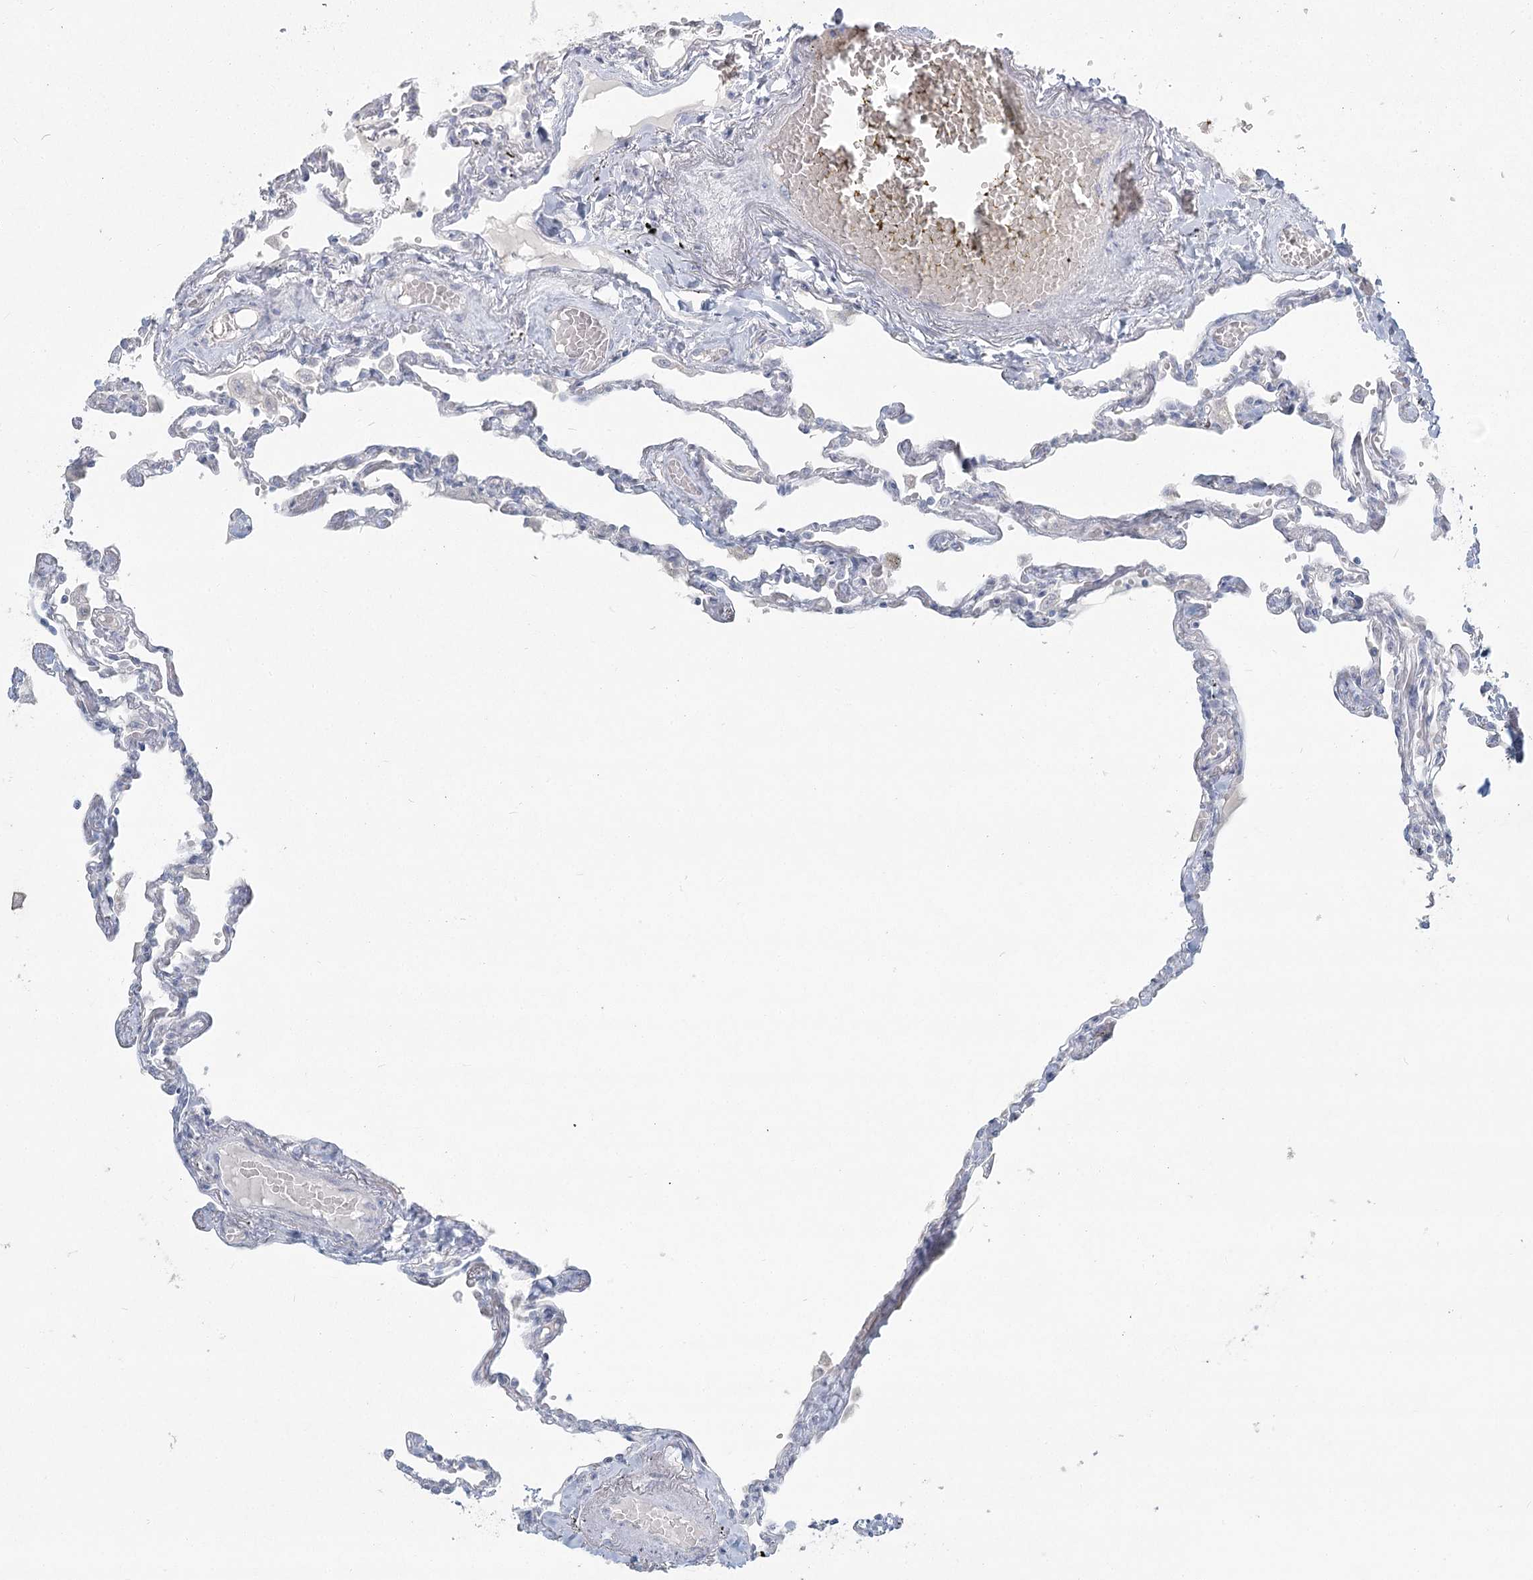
{"staining": {"intensity": "negative", "quantity": "none", "location": "none"}, "tissue": "lung", "cell_type": "Alveolar cells", "image_type": "normal", "snomed": [{"axis": "morphology", "description": "Normal tissue, NOS"}, {"axis": "topography", "description": "Lung"}], "caption": "Immunohistochemical staining of unremarkable human lung exhibits no significant staining in alveolar cells. (Immunohistochemistry (ihc), brightfield microscopy, high magnification).", "gene": "LRP2BP", "patient": {"sex": "female", "age": 67}}